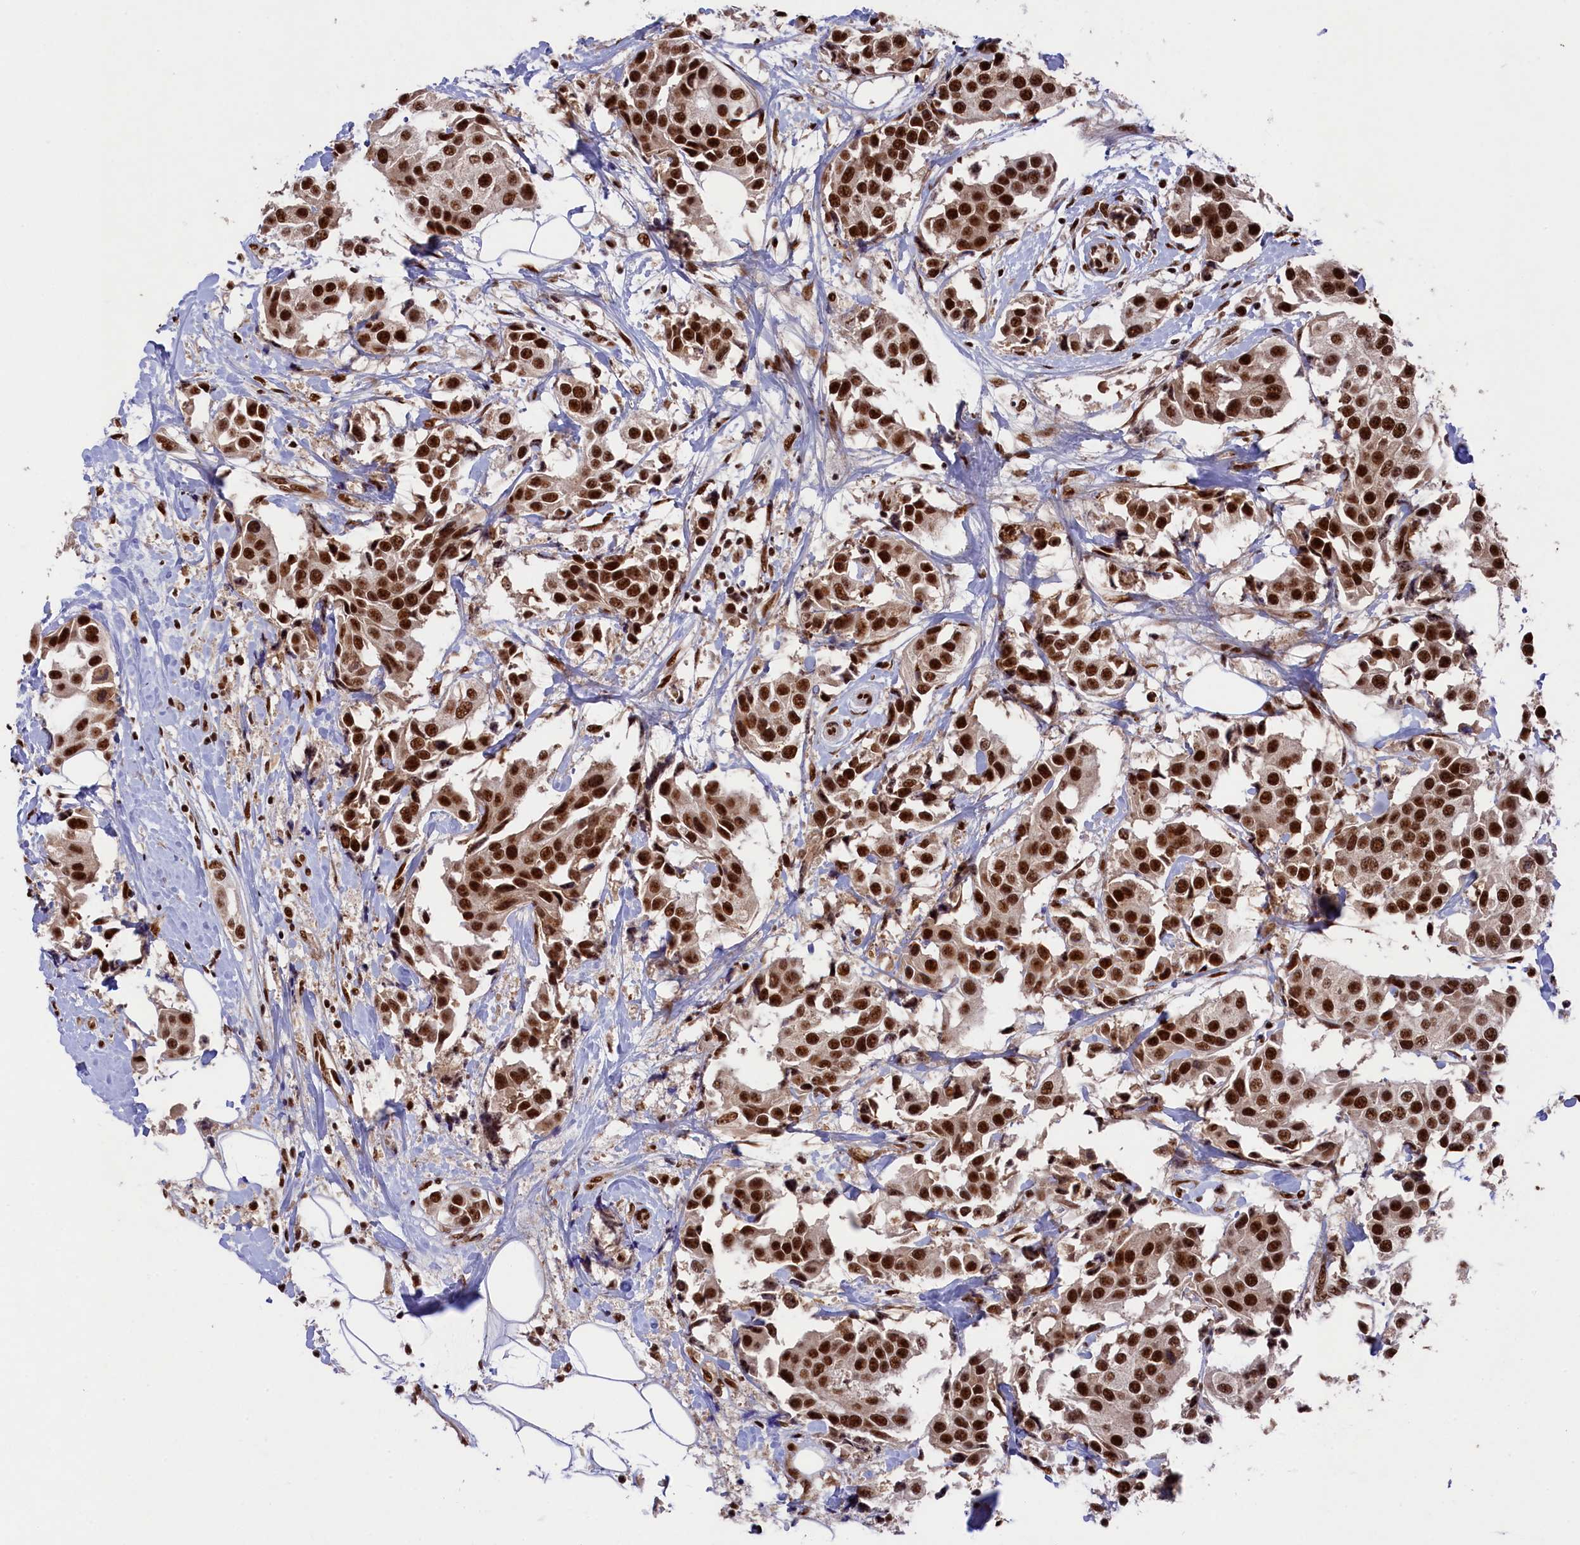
{"staining": {"intensity": "strong", "quantity": ">75%", "location": "nuclear"}, "tissue": "breast cancer", "cell_type": "Tumor cells", "image_type": "cancer", "snomed": [{"axis": "morphology", "description": "Normal tissue, NOS"}, {"axis": "morphology", "description": "Duct carcinoma"}, {"axis": "topography", "description": "Breast"}], "caption": "Immunohistochemistry (DAB) staining of human infiltrating ductal carcinoma (breast) exhibits strong nuclear protein expression in approximately >75% of tumor cells.", "gene": "PRPF31", "patient": {"sex": "female", "age": 39}}